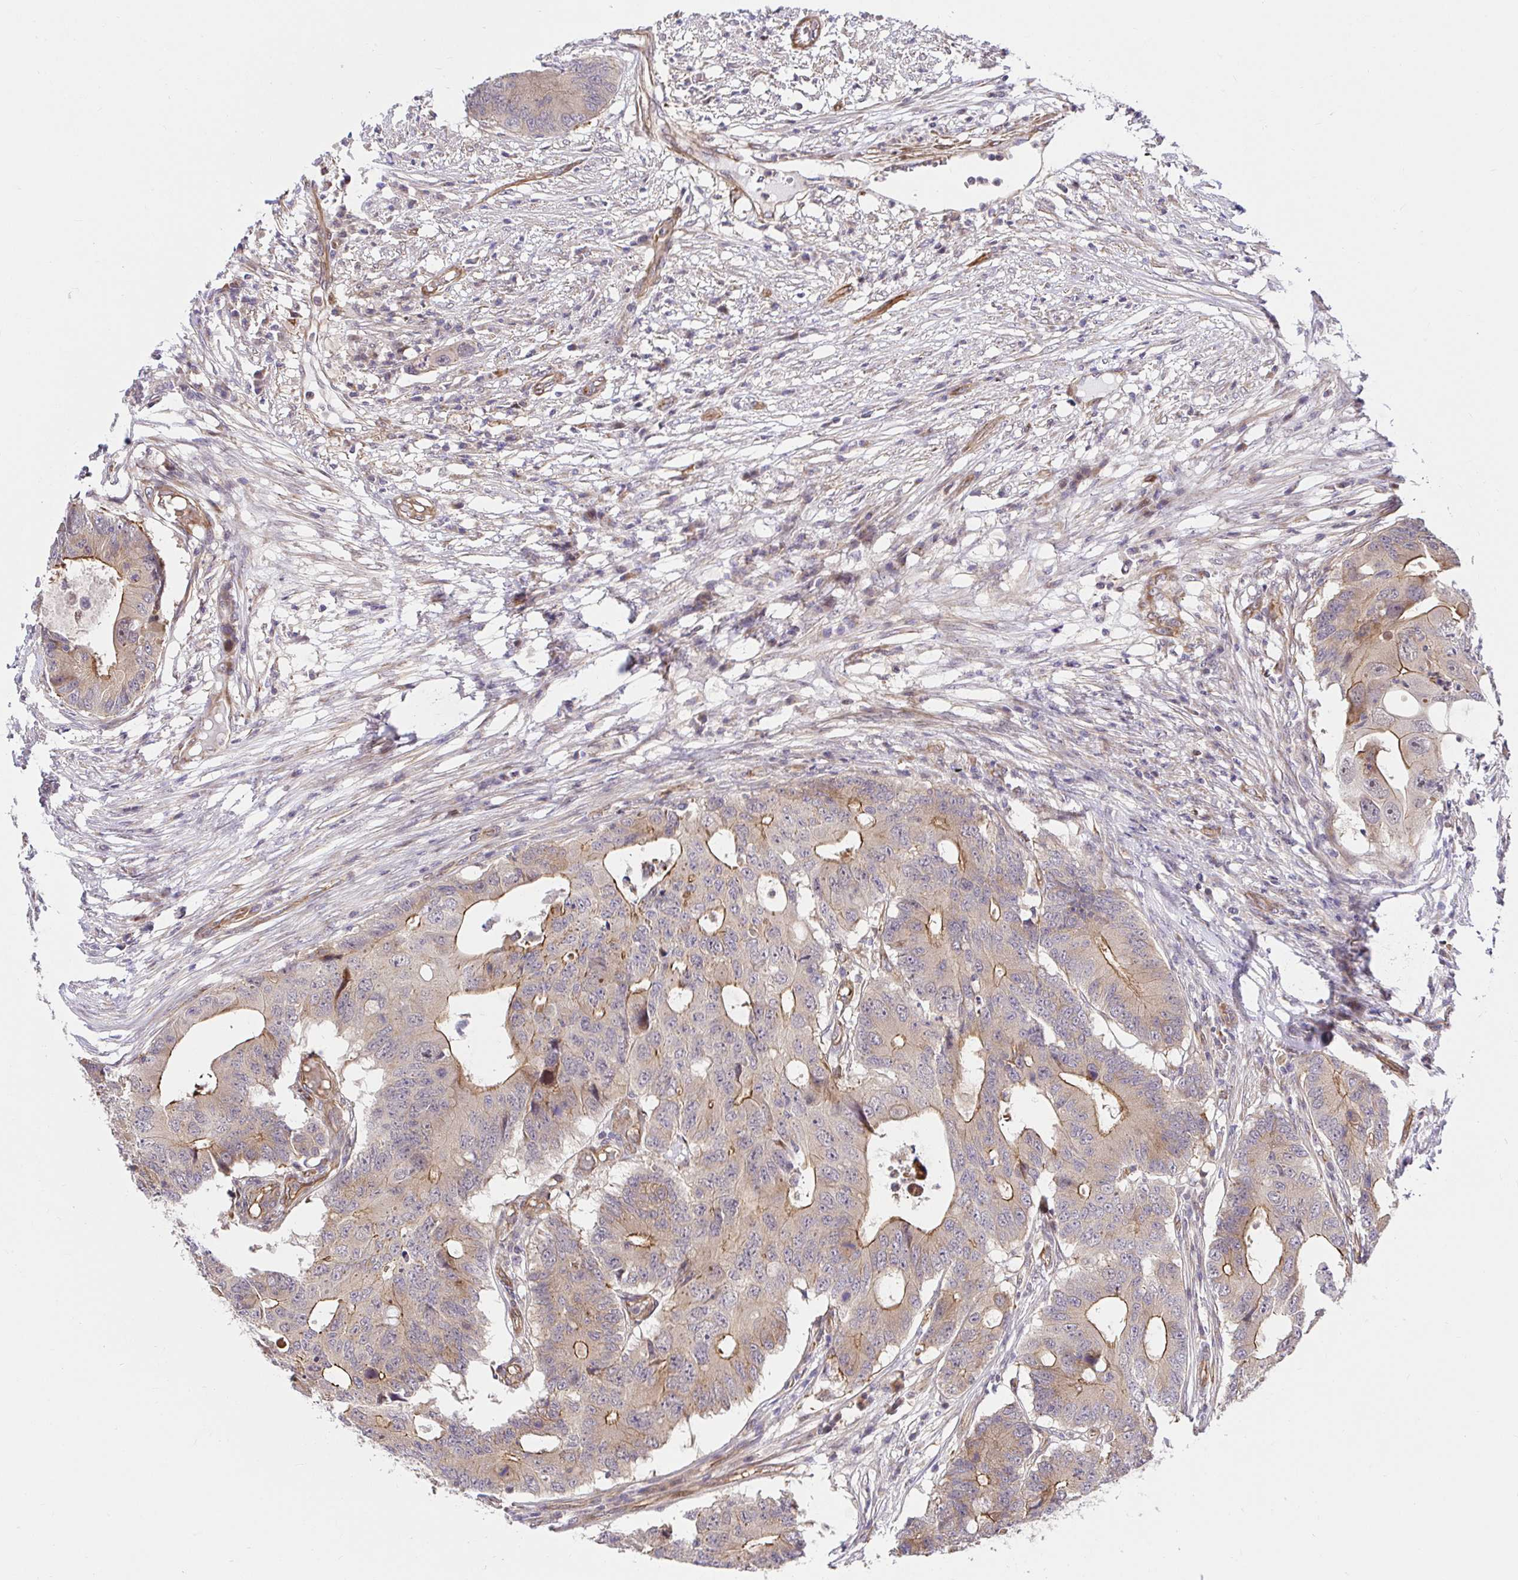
{"staining": {"intensity": "moderate", "quantity": "<25%", "location": "cytoplasmic/membranous"}, "tissue": "colorectal cancer", "cell_type": "Tumor cells", "image_type": "cancer", "snomed": [{"axis": "morphology", "description": "Adenocarcinoma, NOS"}, {"axis": "topography", "description": "Colon"}], "caption": "Moderate cytoplasmic/membranous protein staining is identified in about <25% of tumor cells in adenocarcinoma (colorectal). (brown staining indicates protein expression, while blue staining denotes nuclei).", "gene": "TRIM55", "patient": {"sex": "male", "age": 71}}